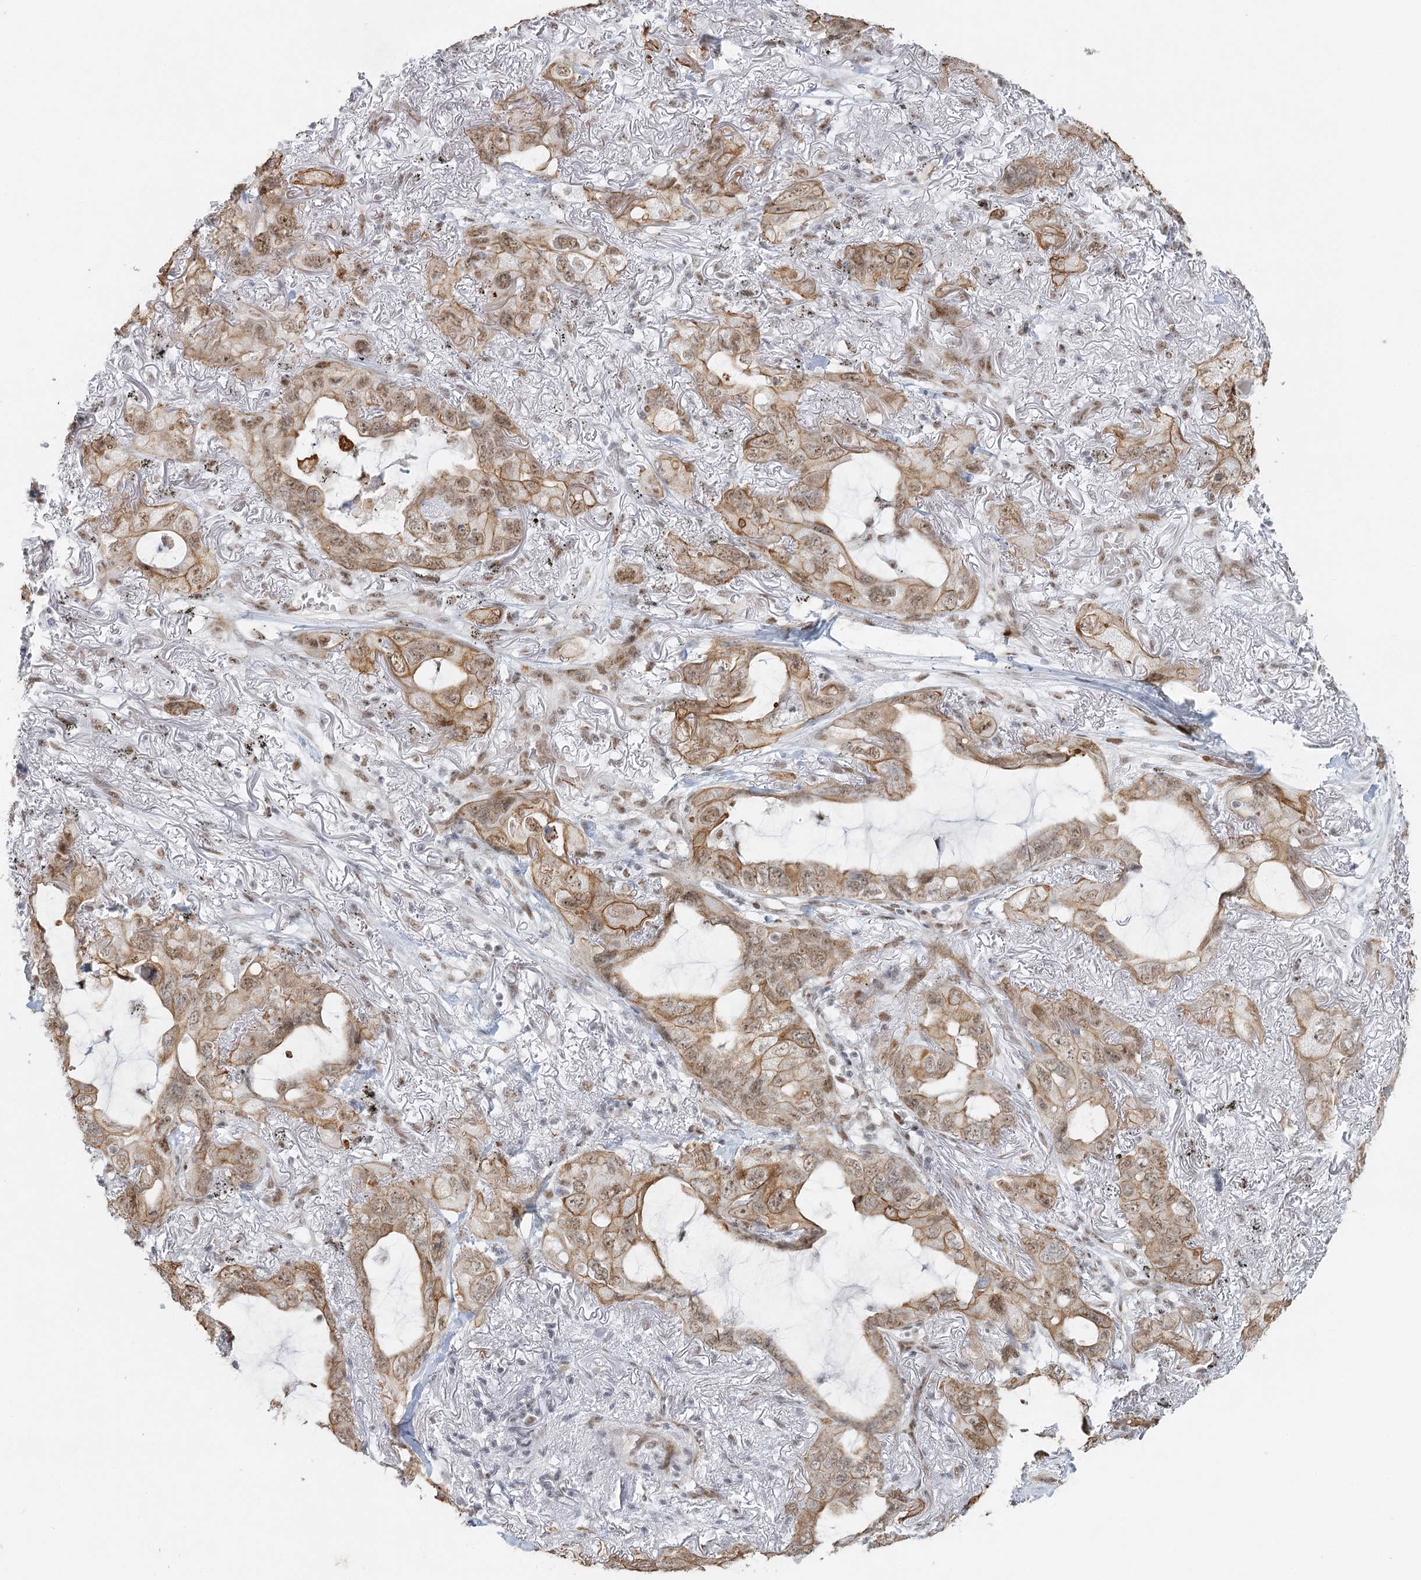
{"staining": {"intensity": "moderate", "quantity": ">75%", "location": "cytoplasmic/membranous,nuclear"}, "tissue": "lung cancer", "cell_type": "Tumor cells", "image_type": "cancer", "snomed": [{"axis": "morphology", "description": "Squamous cell carcinoma, NOS"}, {"axis": "topography", "description": "Lung"}], "caption": "A histopathology image showing moderate cytoplasmic/membranous and nuclear positivity in approximately >75% of tumor cells in lung squamous cell carcinoma, as visualized by brown immunohistochemical staining.", "gene": "U2SURP", "patient": {"sex": "female", "age": 73}}